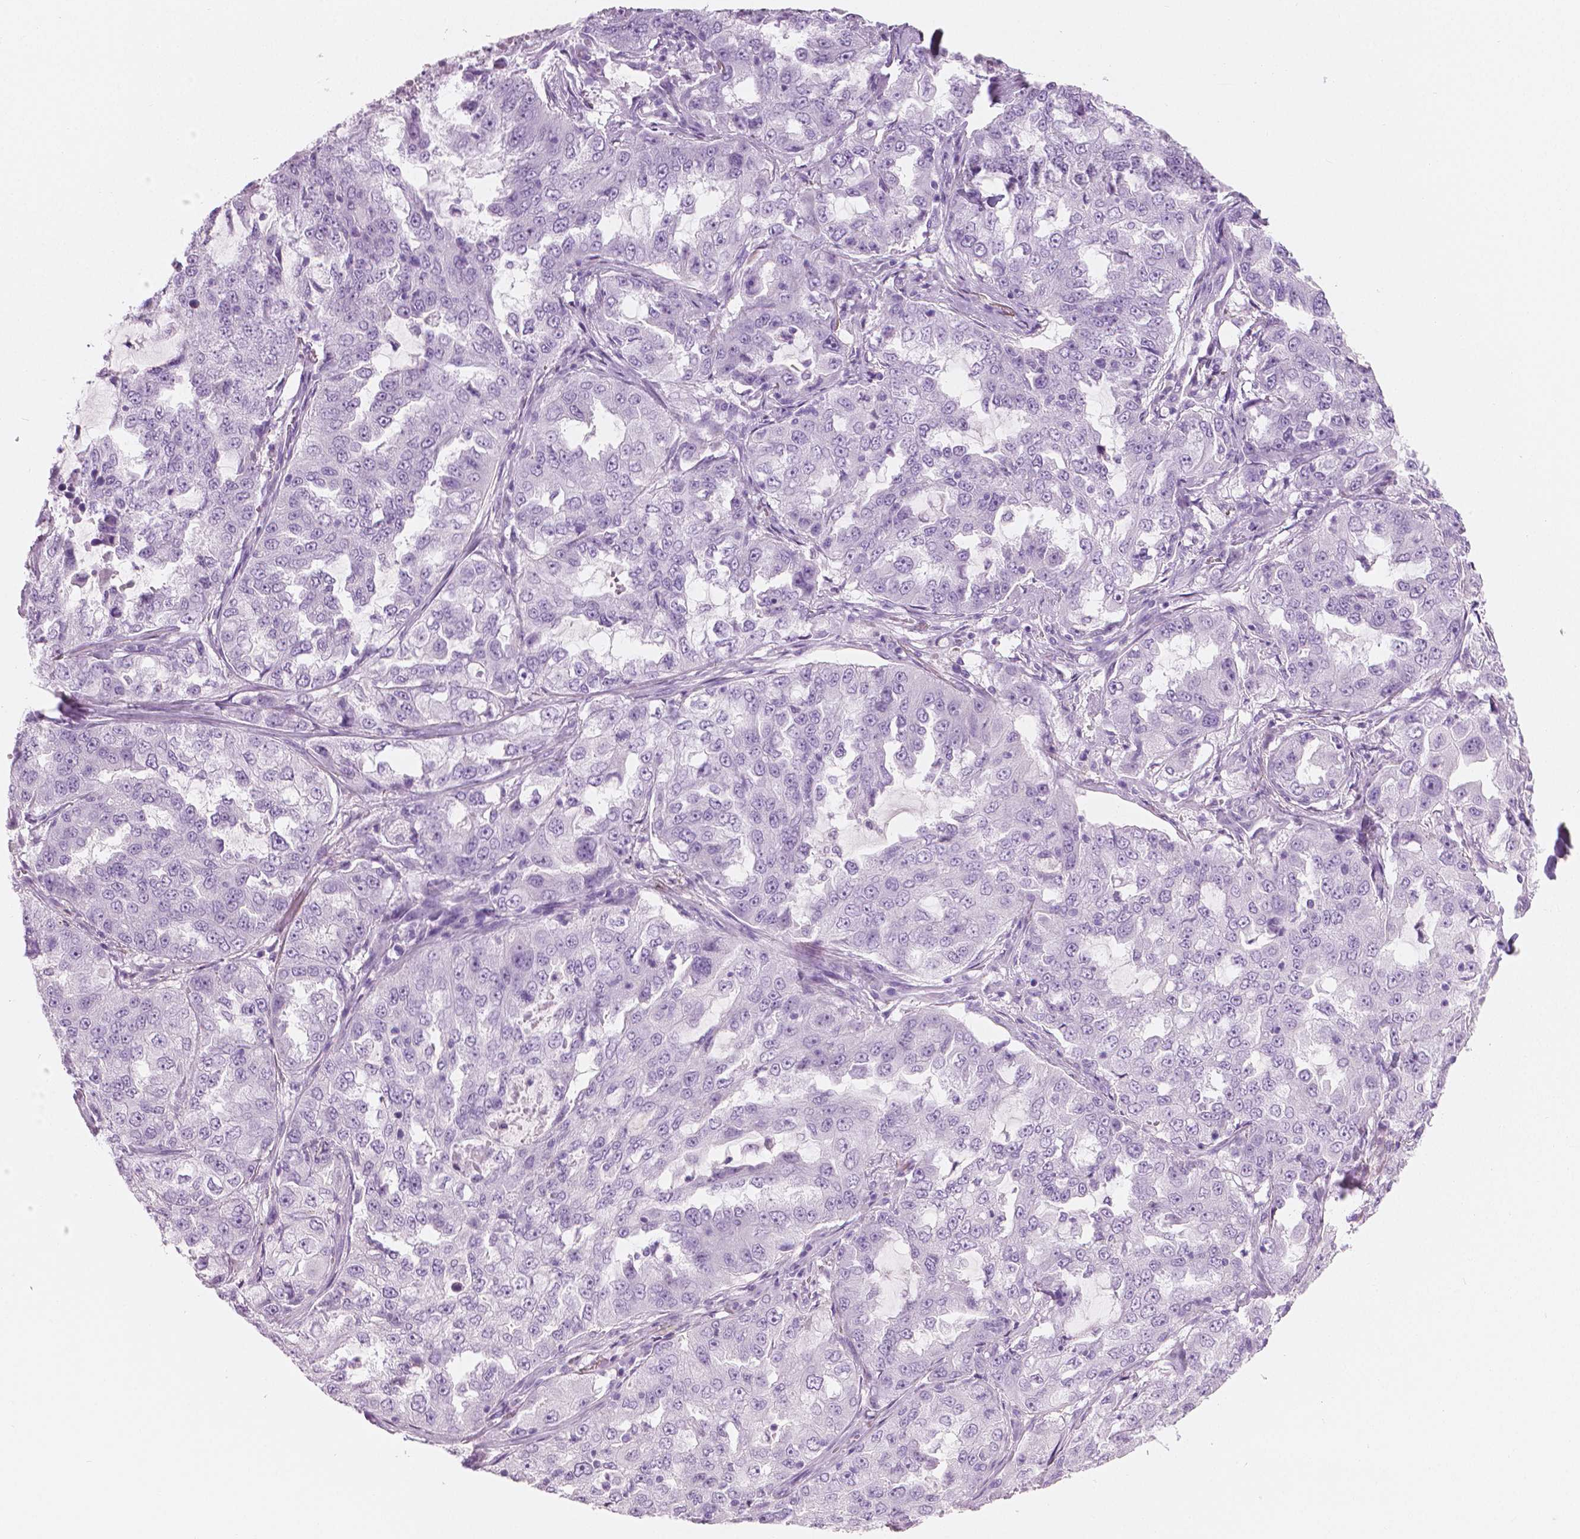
{"staining": {"intensity": "negative", "quantity": "none", "location": "none"}, "tissue": "lung cancer", "cell_type": "Tumor cells", "image_type": "cancer", "snomed": [{"axis": "morphology", "description": "Adenocarcinoma, NOS"}, {"axis": "topography", "description": "Lung"}], "caption": "DAB (3,3'-diaminobenzidine) immunohistochemical staining of lung cancer demonstrates no significant expression in tumor cells.", "gene": "PLIN4", "patient": {"sex": "female", "age": 61}}